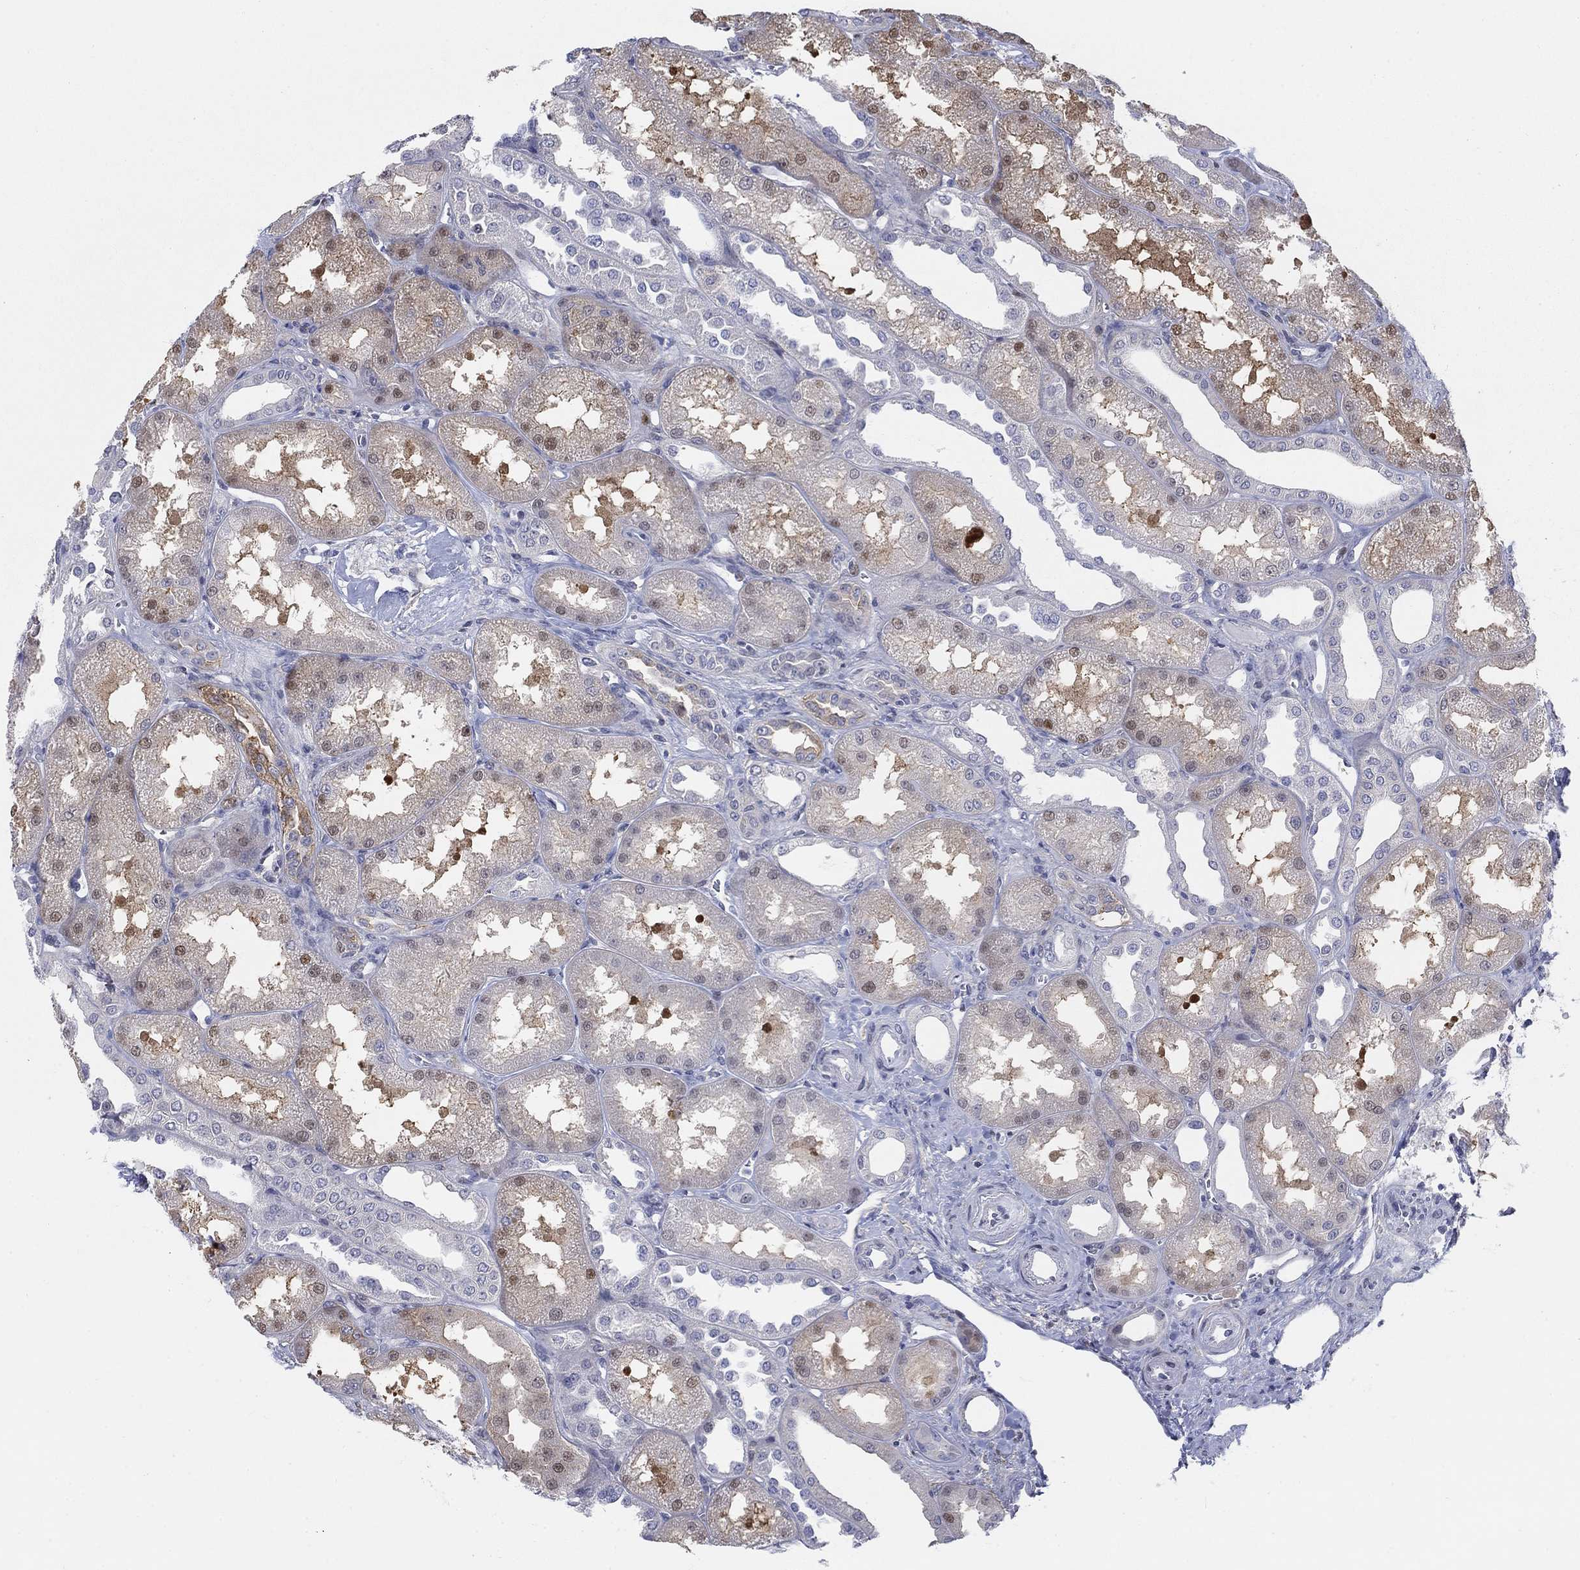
{"staining": {"intensity": "moderate", "quantity": "<25%", "location": "cytoplasmic/membranous"}, "tissue": "kidney", "cell_type": "Cells in glomeruli", "image_type": "normal", "snomed": [{"axis": "morphology", "description": "Normal tissue, NOS"}, {"axis": "topography", "description": "Kidney"}], "caption": "A high-resolution micrograph shows IHC staining of benign kidney, which exhibits moderate cytoplasmic/membranous positivity in about <25% of cells in glomeruli. (brown staining indicates protein expression, while blue staining denotes nuclei).", "gene": "MYO3A", "patient": {"sex": "male", "age": 61}}